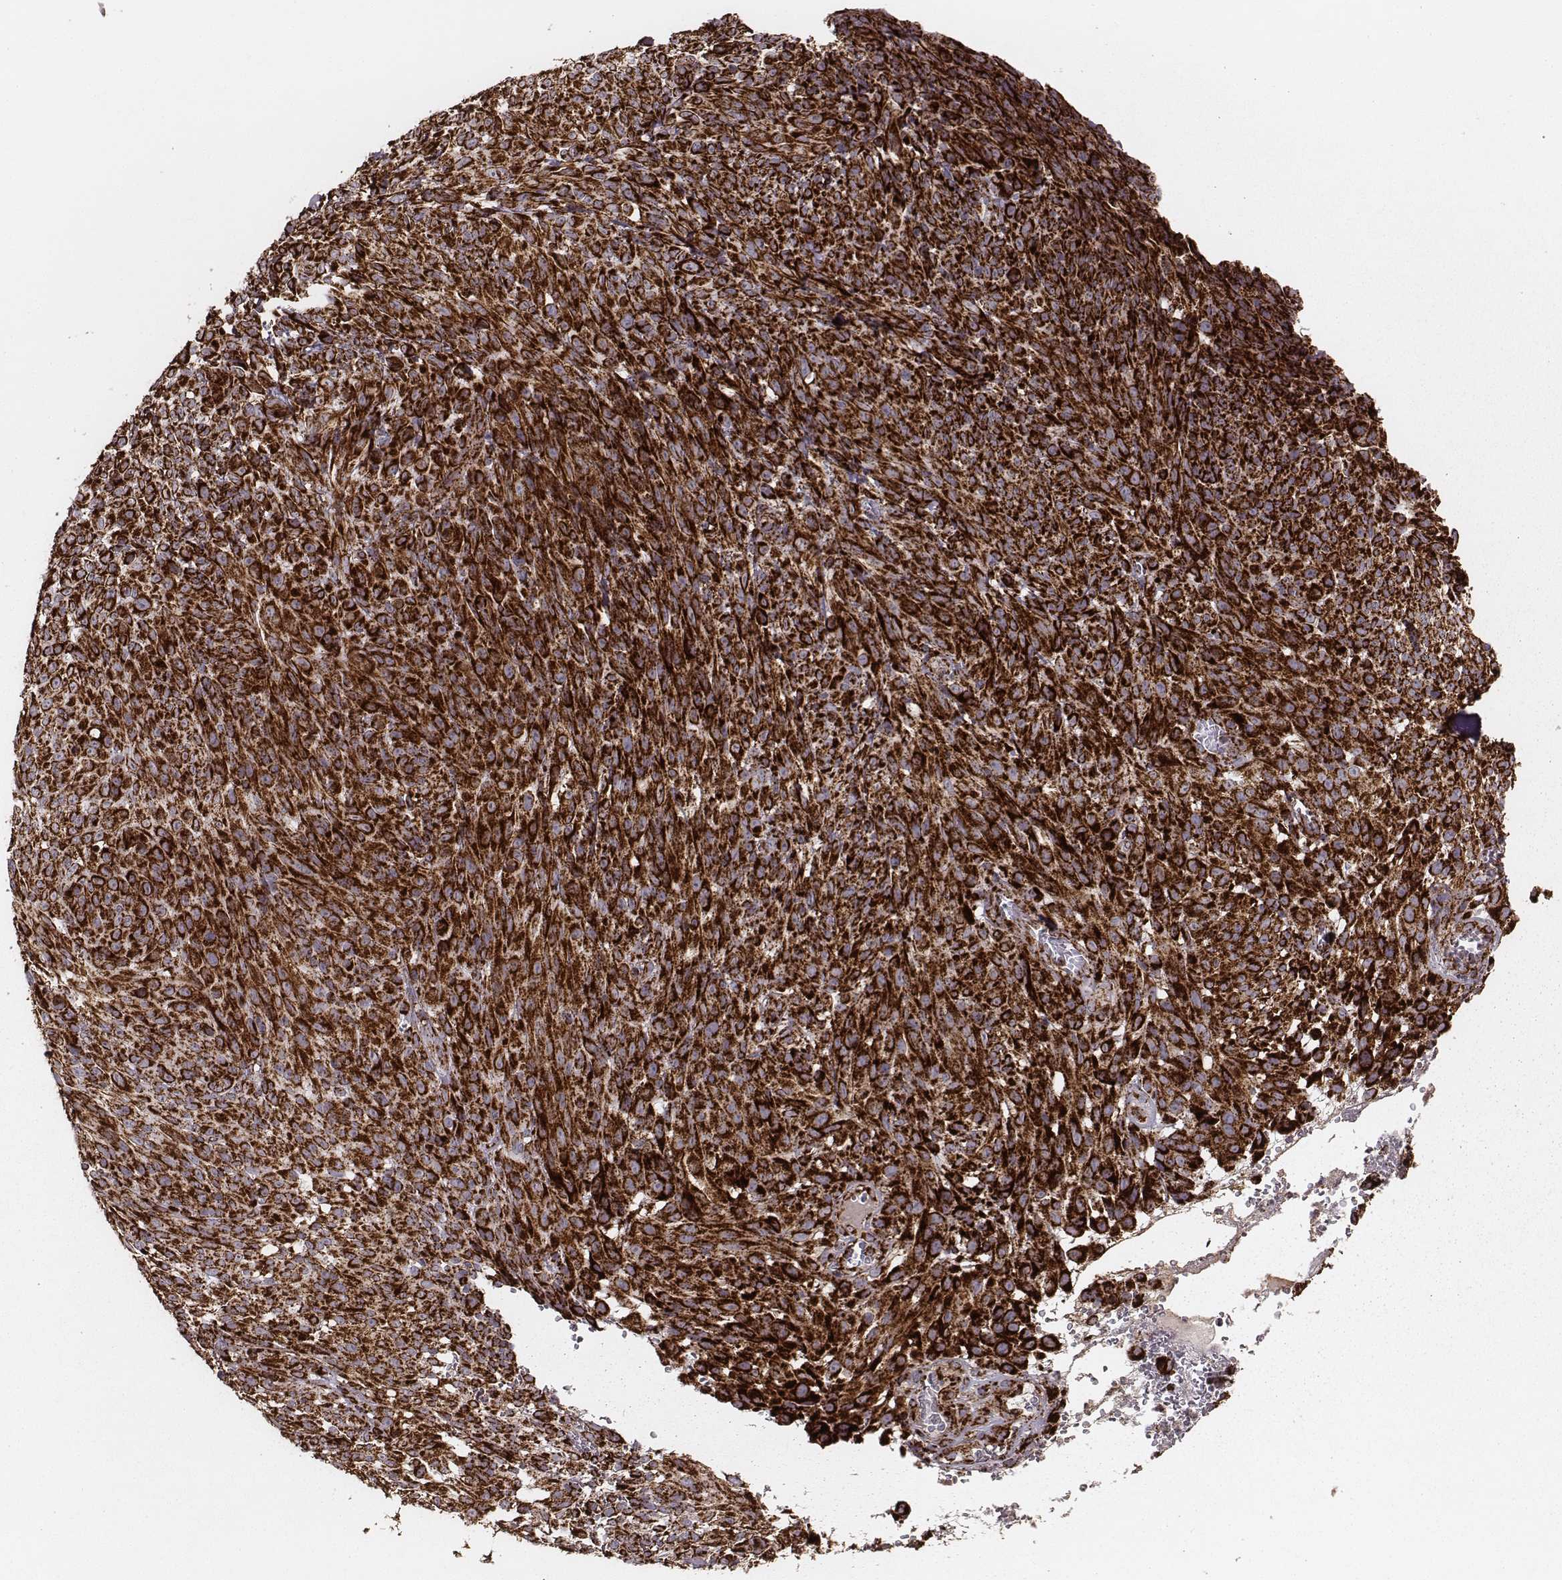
{"staining": {"intensity": "strong", "quantity": ">75%", "location": "cytoplasmic/membranous"}, "tissue": "melanoma", "cell_type": "Tumor cells", "image_type": "cancer", "snomed": [{"axis": "morphology", "description": "Malignant melanoma, NOS"}, {"axis": "topography", "description": "Skin"}], "caption": "Human melanoma stained with a protein marker demonstrates strong staining in tumor cells.", "gene": "TUFM", "patient": {"sex": "male", "age": 83}}